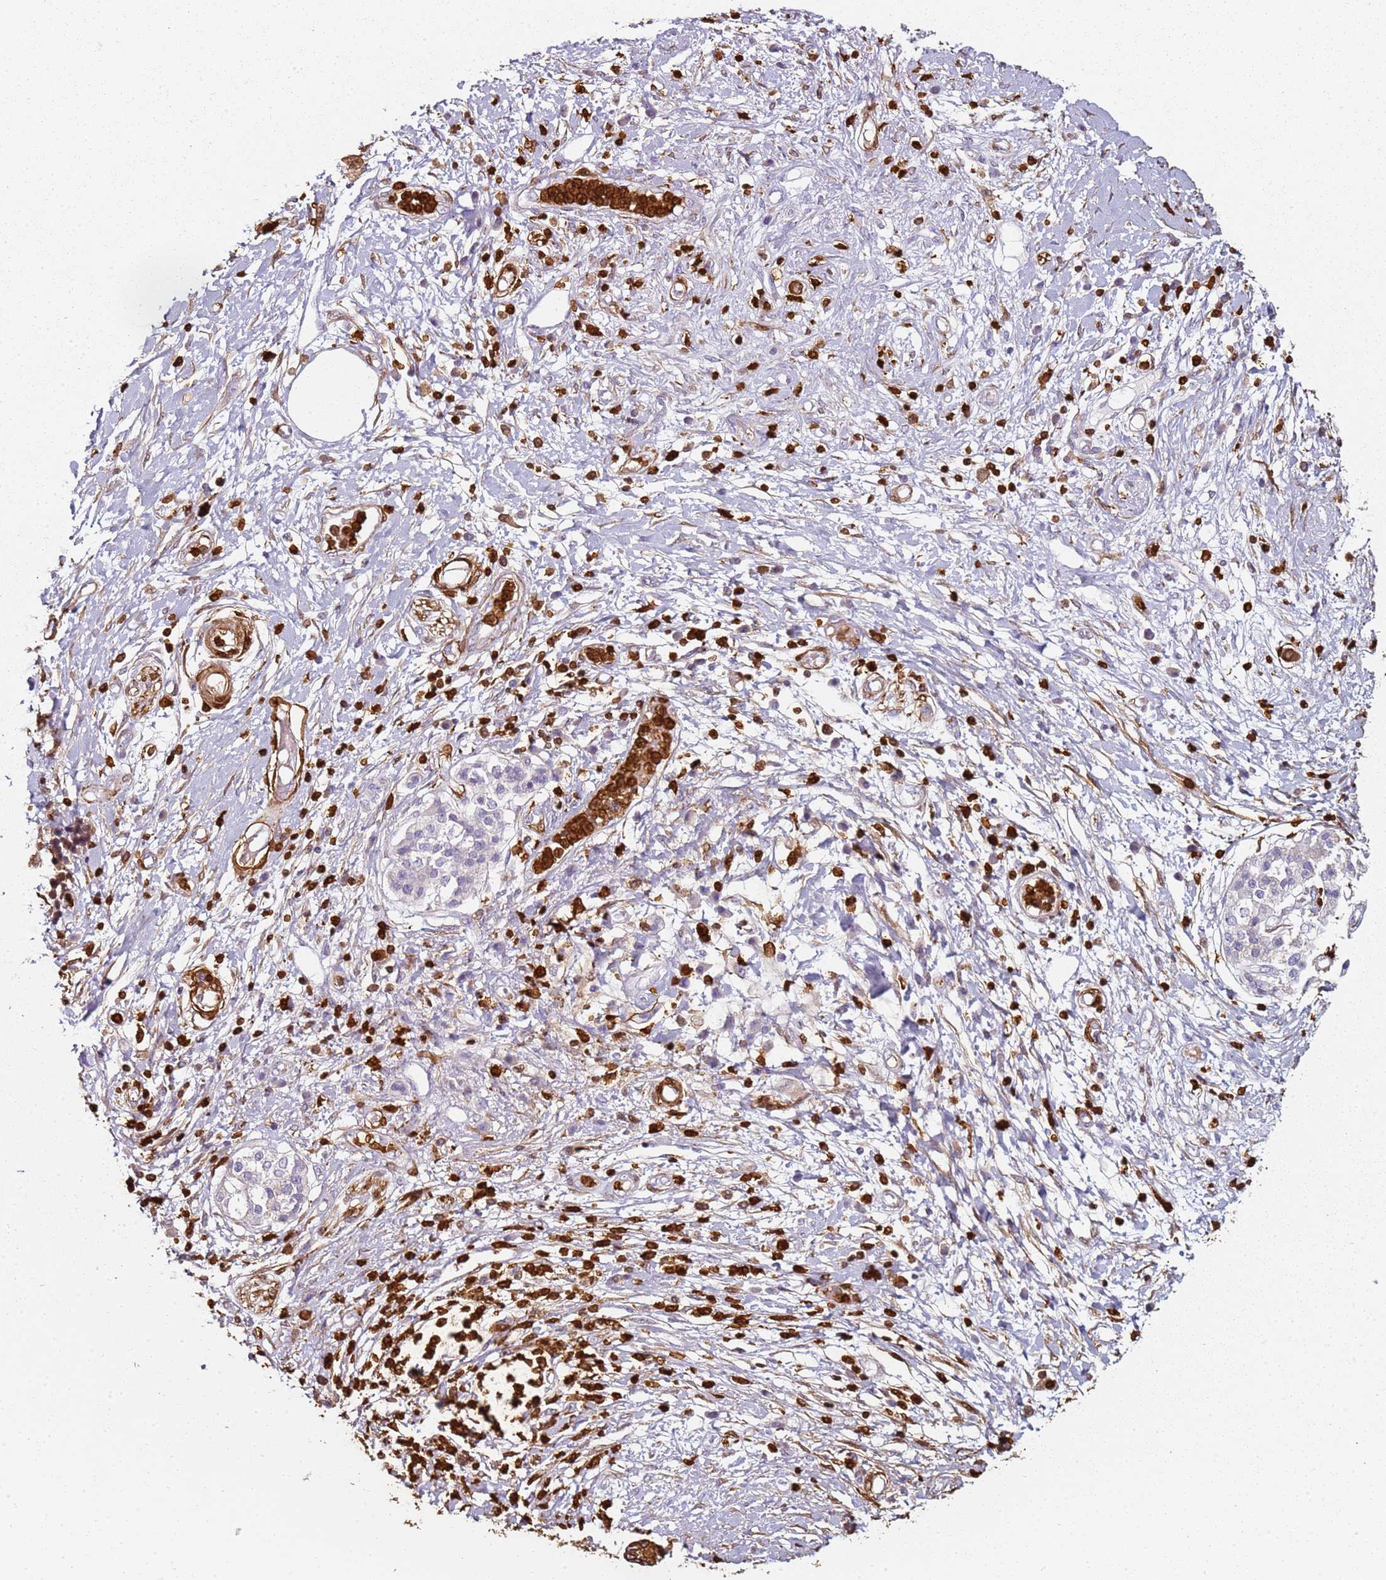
{"staining": {"intensity": "negative", "quantity": "none", "location": "none"}, "tissue": "pancreatic cancer", "cell_type": "Tumor cells", "image_type": "cancer", "snomed": [{"axis": "morphology", "description": "Adenocarcinoma, NOS"}, {"axis": "topography", "description": "Pancreas"}], "caption": "IHC of human adenocarcinoma (pancreatic) reveals no positivity in tumor cells.", "gene": "S100A4", "patient": {"sex": "female", "age": 56}}